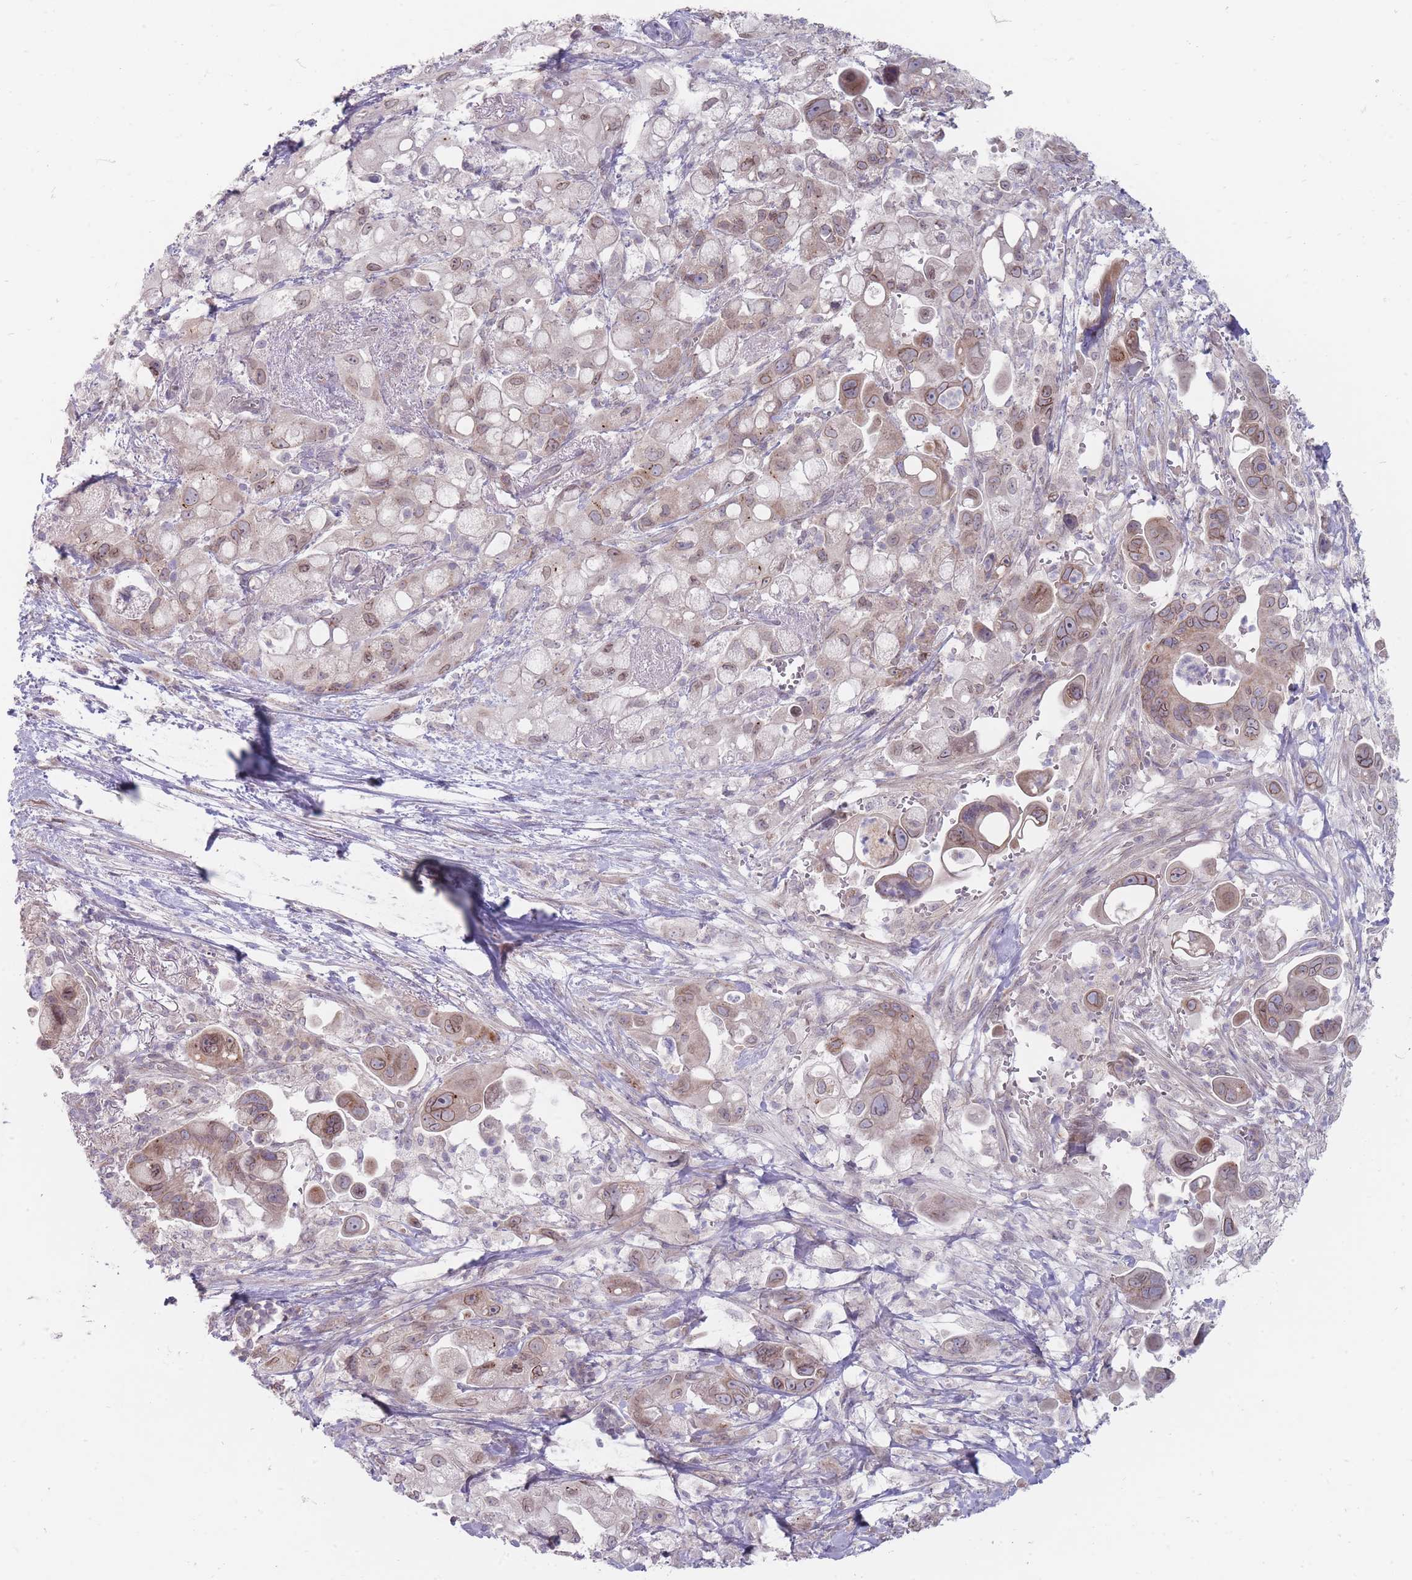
{"staining": {"intensity": "moderate", "quantity": ">75%", "location": "cytoplasmic/membranous,nuclear"}, "tissue": "pancreatic cancer", "cell_type": "Tumor cells", "image_type": "cancer", "snomed": [{"axis": "morphology", "description": "Adenocarcinoma, NOS"}, {"axis": "topography", "description": "Pancreas"}], "caption": "Immunohistochemistry of pancreatic cancer (adenocarcinoma) reveals medium levels of moderate cytoplasmic/membranous and nuclear expression in about >75% of tumor cells.", "gene": "PCDH12", "patient": {"sex": "male", "age": 68}}